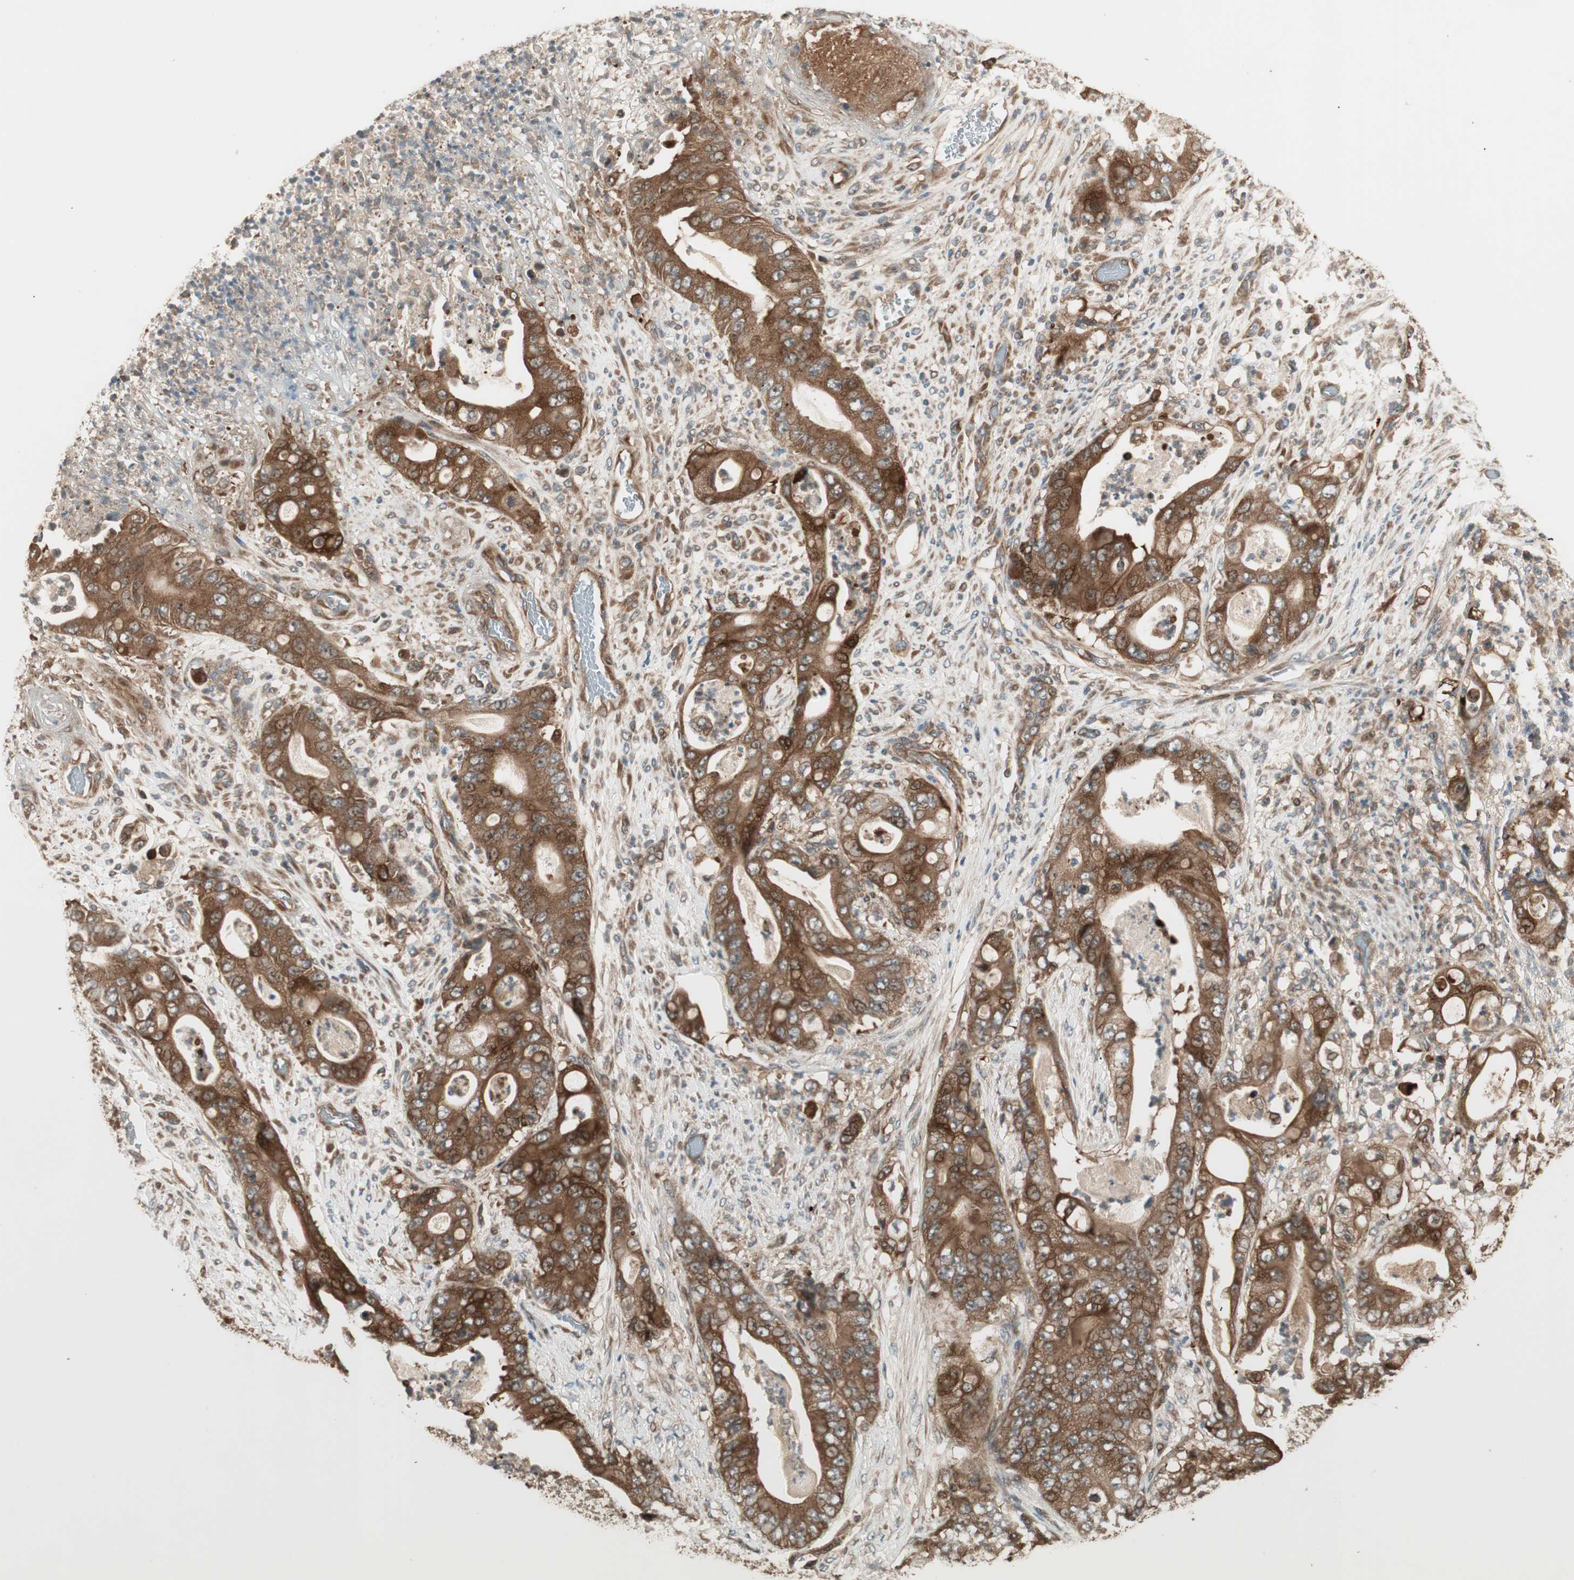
{"staining": {"intensity": "strong", "quantity": ">75%", "location": "cytoplasmic/membranous,nuclear"}, "tissue": "stomach cancer", "cell_type": "Tumor cells", "image_type": "cancer", "snomed": [{"axis": "morphology", "description": "Adenocarcinoma, NOS"}, {"axis": "topography", "description": "Stomach"}], "caption": "An image showing strong cytoplasmic/membranous and nuclear staining in about >75% of tumor cells in adenocarcinoma (stomach), as visualized by brown immunohistochemical staining.", "gene": "CNOT4", "patient": {"sex": "female", "age": 73}}